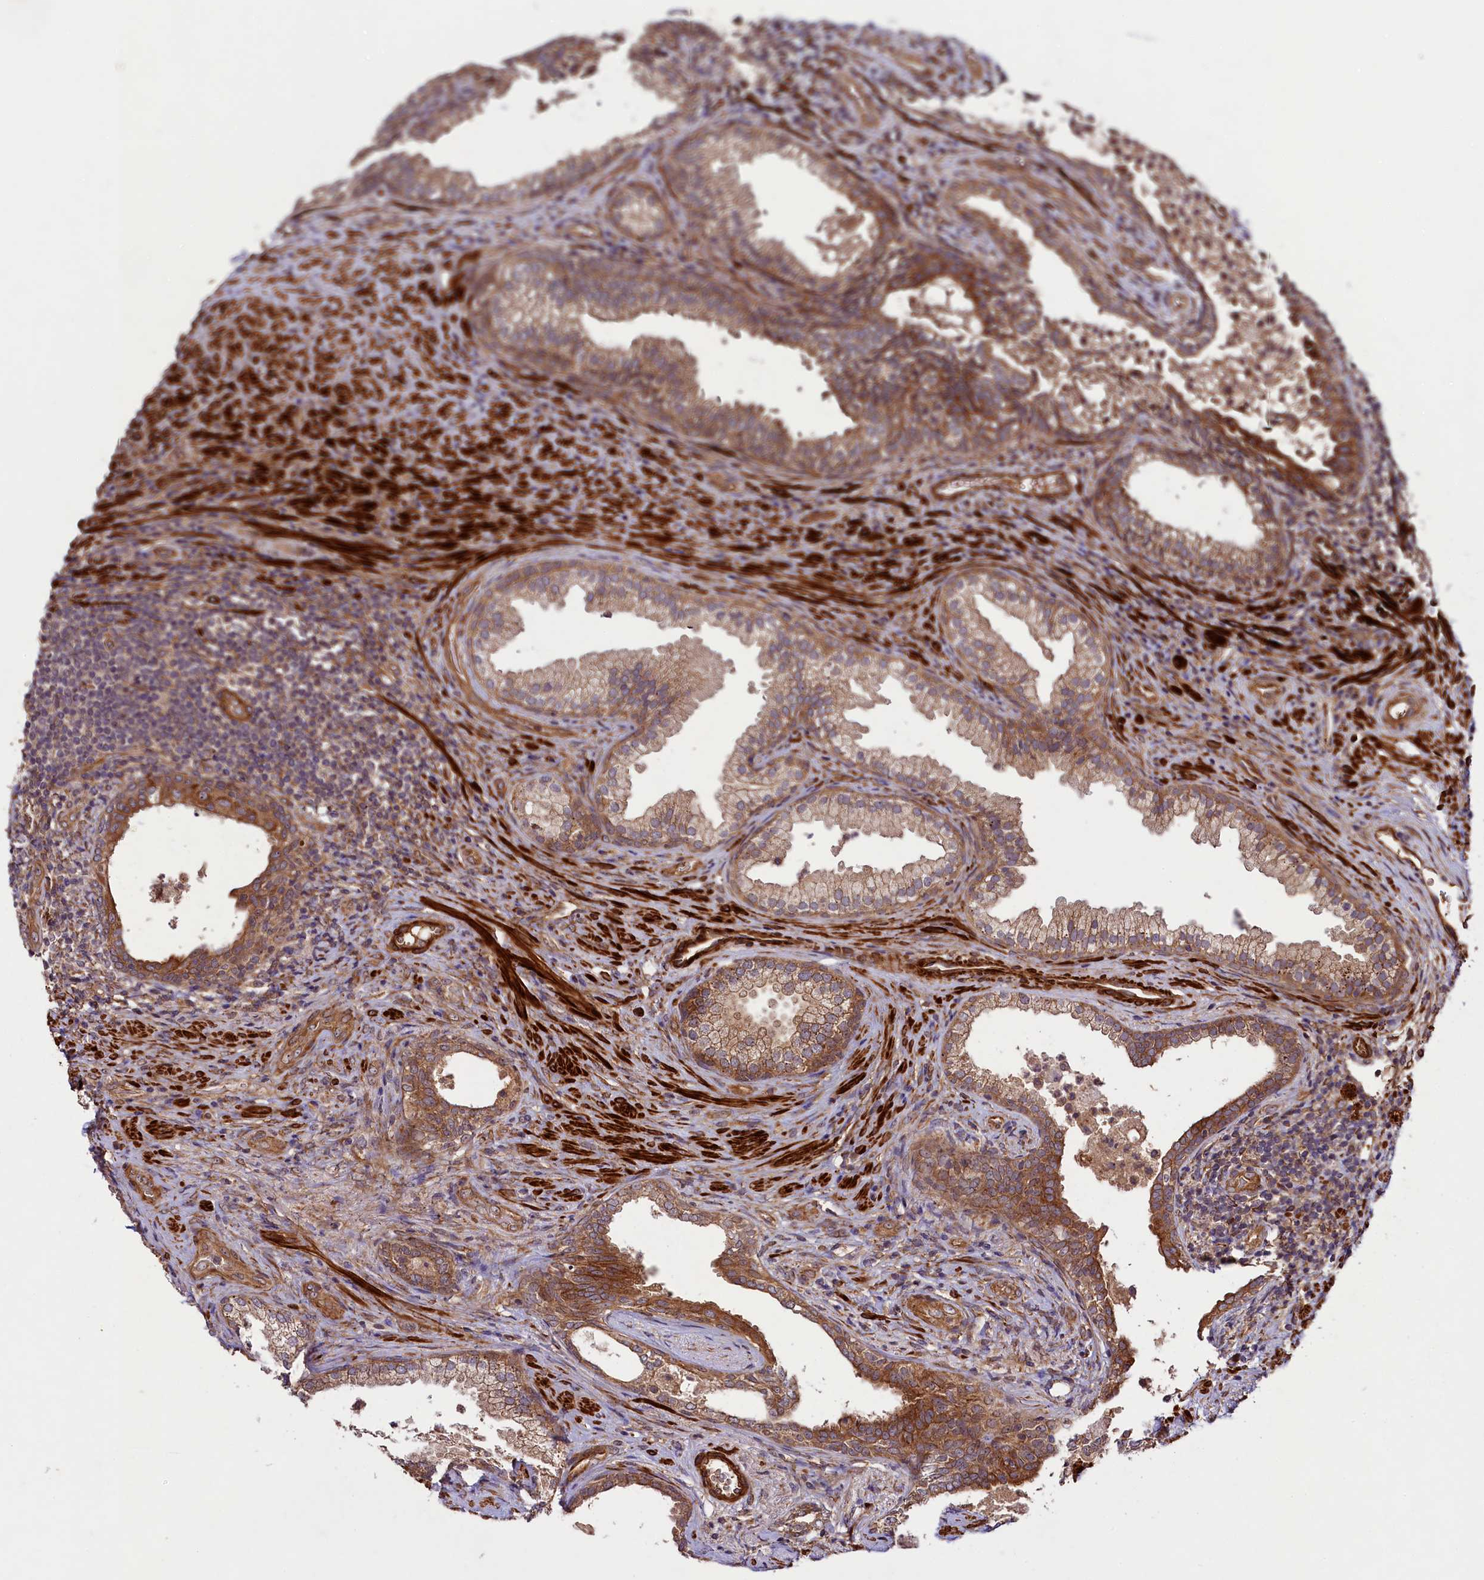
{"staining": {"intensity": "strong", "quantity": ">75%", "location": "cytoplasmic/membranous"}, "tissue": "prostate", "cell_type": "Glandular cells", "image_type": "normal", "snomed": [{"axis": "morphology", "description": "Normal tissue, NOS"}, {"axis": "topography", "description": "Prostate"}], "caption": "This histopathology image demonstrates benign prostate stained with IHC to label a protein in brown. The cytoplasmic/membranous of glandular cells show strong positivity for the protein. Nuclei are counter-stained blue.", "gene": "CCDC102A", "patient": {"sex": "male", "age": 76}}